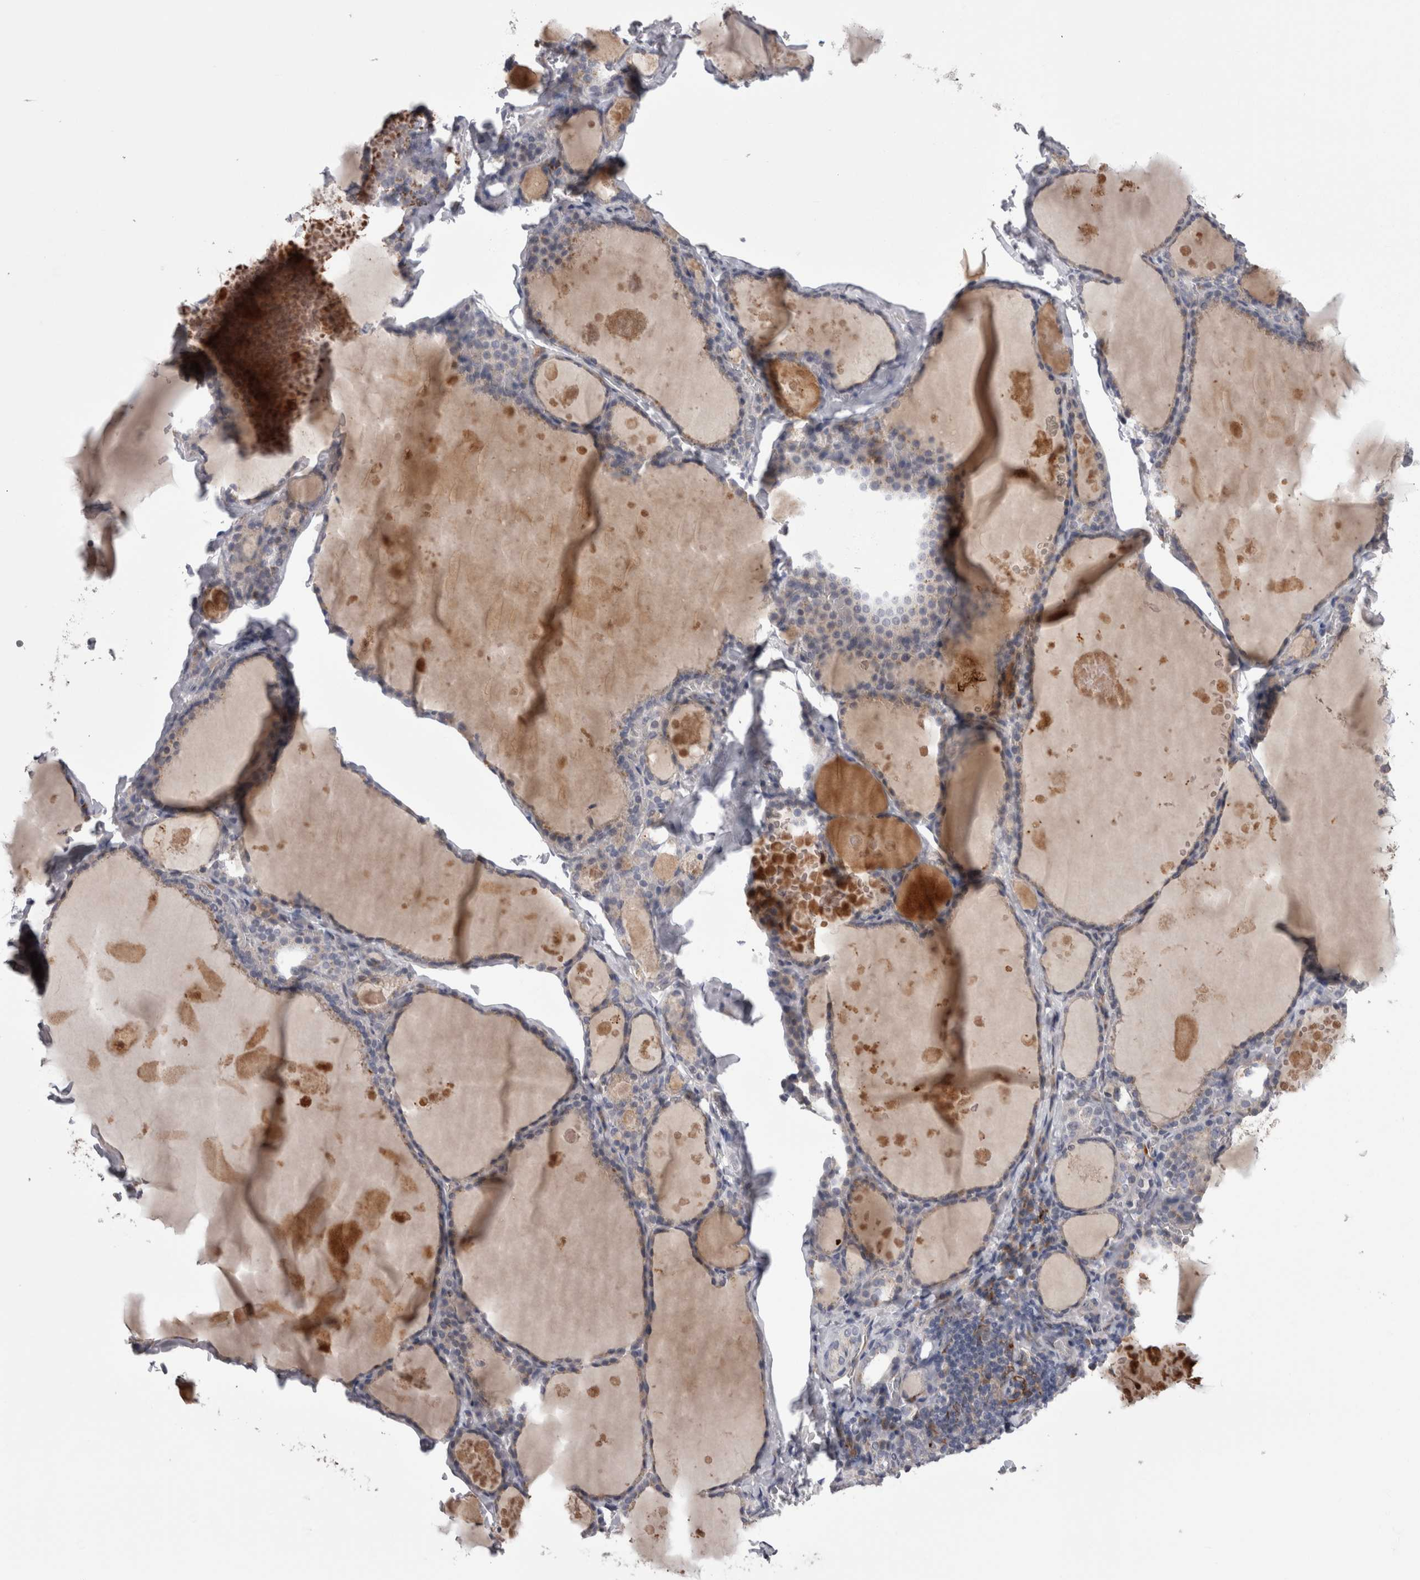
{"staining": {"intensity": "weak", "quantity": "<25%", "location": "cytoplasmic/membranous"}, "tissue": "thyroid gland", "cell_type": "Glandular cells", "image_type": "normal", "snomed": [{"axis": "morphology", "description": "Normal tissue, NOS"}, {"axis": "topography", "description": "Thyroid gland"}], "caption": "Immunohistochemistry (IHC) micrograph of normal human thyroid gland stained for a protein (brown), which demonstrates no expression in glandular cells. (DAB (3,3'-diaminobenzidine) IHC visualized using brightfield microscopy, high magnification).", "gene": "STC1", "patient": {"sex": "male", "age": 56}}